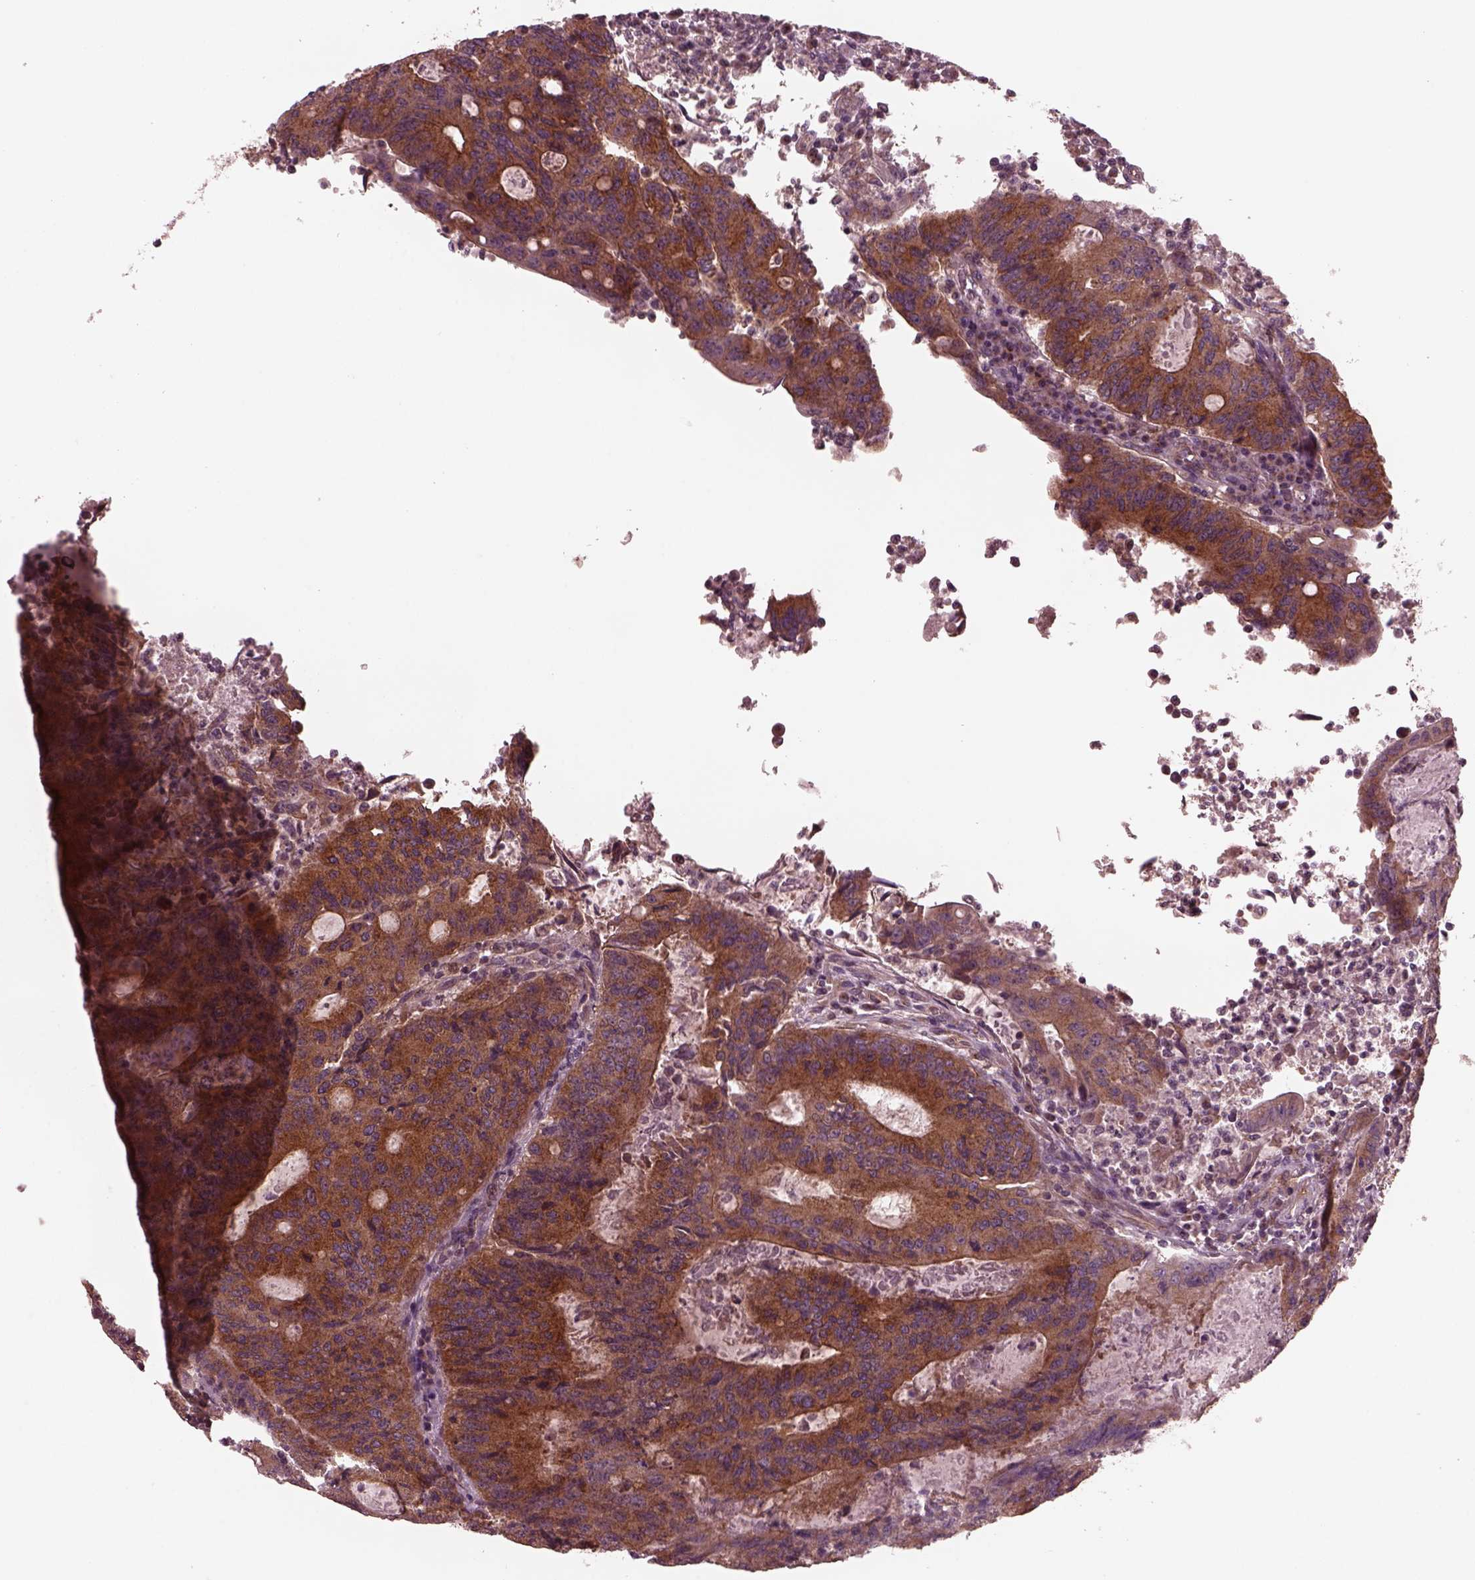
{"staining": {"intensity": "strong", "quantity": ">75%", "location": "cytoplasmic/membranous"}, "tissue": "colorectal cancer", "cell_type": "Tumor cells", "image_type": "cancer", "snomed": [{"axis": "morphology", "description": "Adenocarcinoma, NOS"}, {"axis": "topography", "description": "Colon"}], "caption": "IHC of colorectal adenocarcinoma demonstrates high levels of strong cytoplasmic/membranous staining in about >75% of tumor cells.", "gene": "TUBG1", "patient": {"sex": "male", "age": 67}}